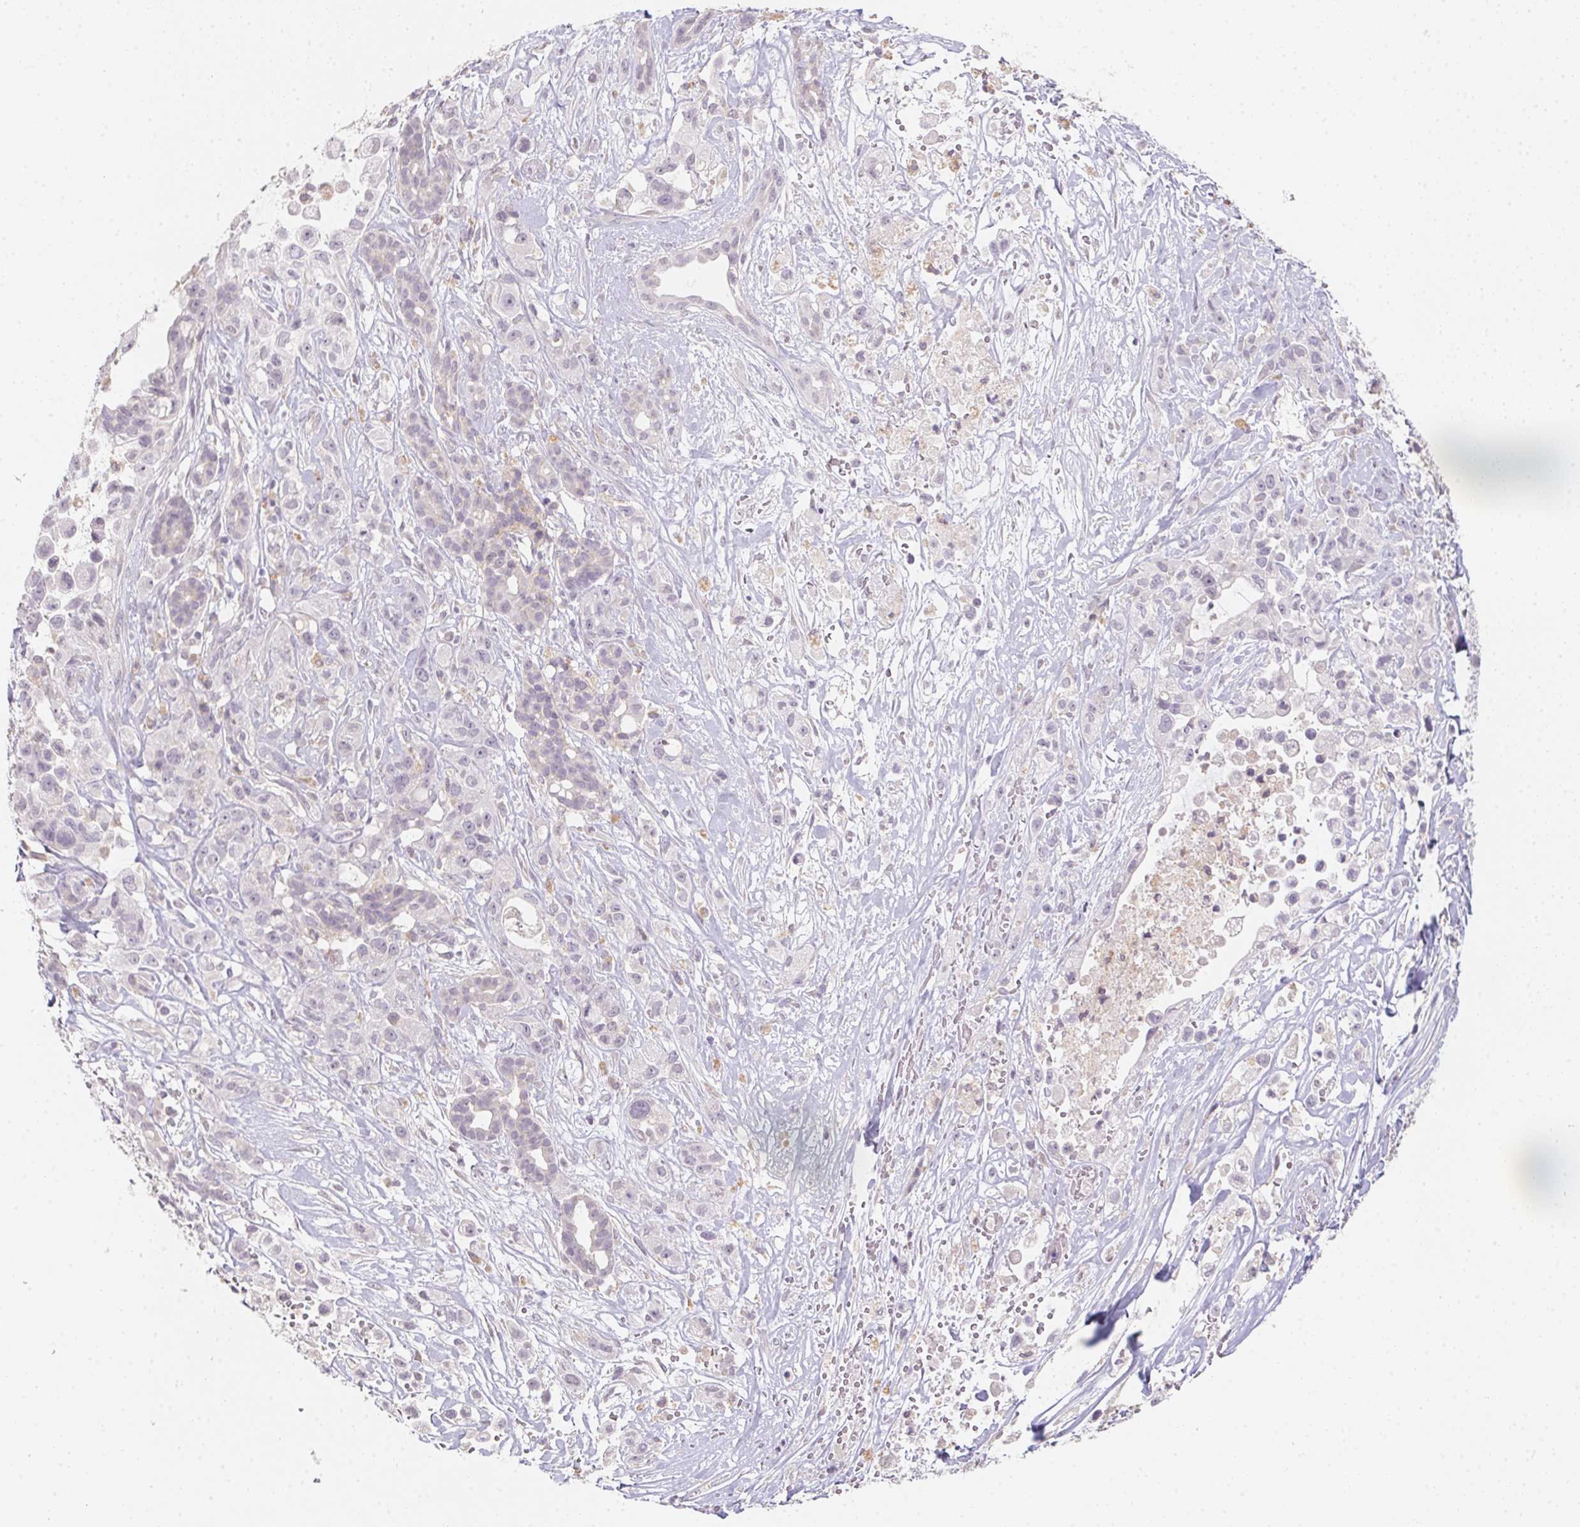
{"staining": {"intensity": "negative", "quantity": "none", "location": "none"}, "tissue": "pancreatic cancer", "cell_type": "Tumor cells", "image_type": "cancer", "snomed": [{"axis": "morphology", "description": "Adenocarcinoma, NOS"}, {"axis": "topography", "description": "Pancreas"}], "caption": "A high-resolution image shows IHC staining of adenocarcinoma (pancreatic), which reveals no significant positivity in tumor cells. (IHC, brightfield microscopy, high magnification).", "gene": "SLC6A18", "patient": {"sex": "male", "age": 44}}